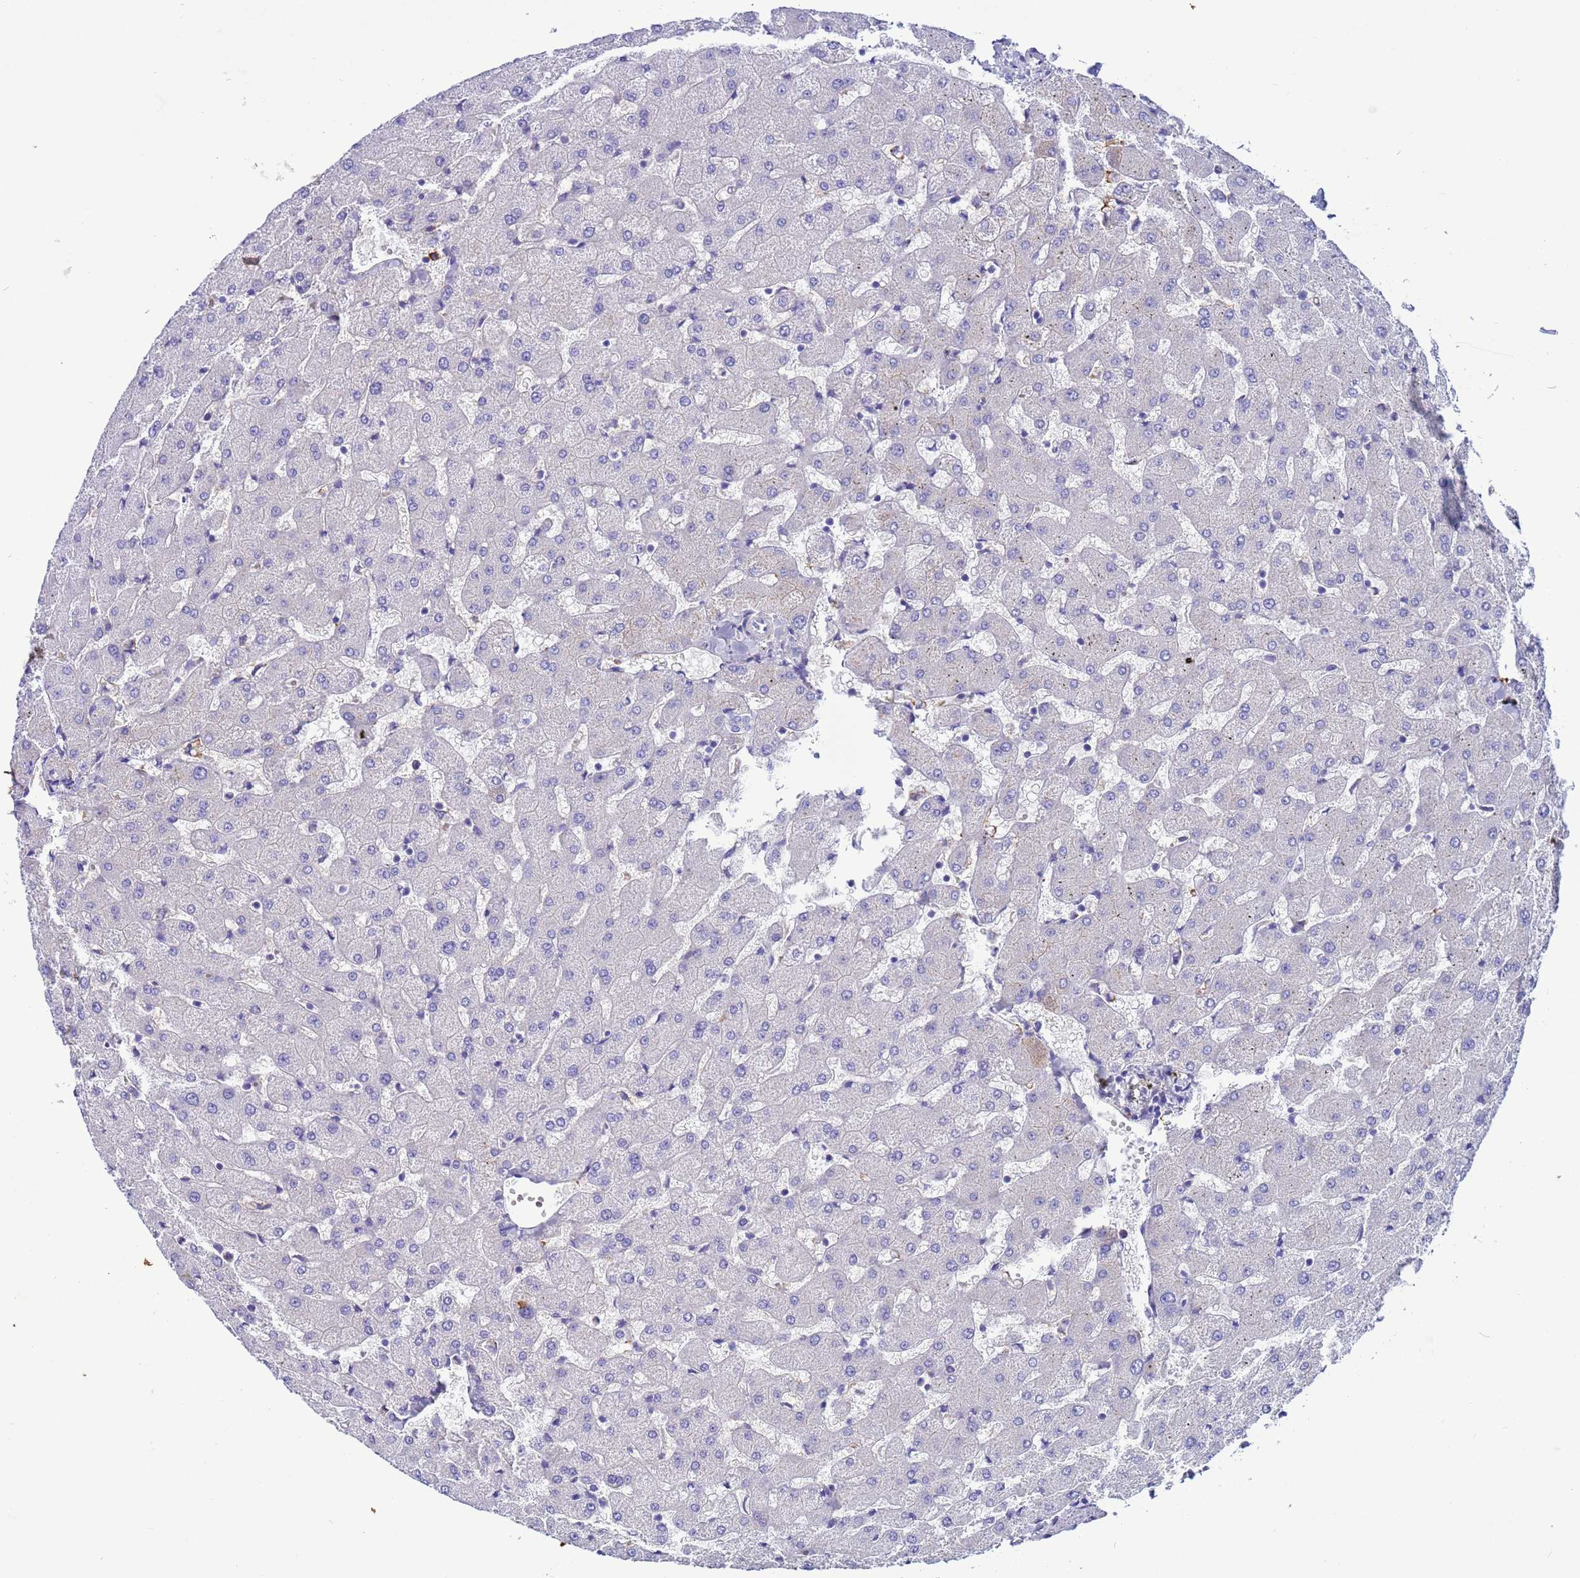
{"staining": {"intensity": "negative", "quantity": "none", "location": "none"}, "tissue": "liver", "cell_type": "Cholangiocytes", "image_type": "normal", "snomed": [{"axis": "morphology", "description": "Normal tissue, NOS"}, {"axis": "topography", "description": "Liver"}], "caption": "A micrograph of human liver is negative for staining in cholangiocytes. (DAB immunohistochemistry, high magnification).", "gene": "H1", "patient": {"sex": "female", "age": 63}}